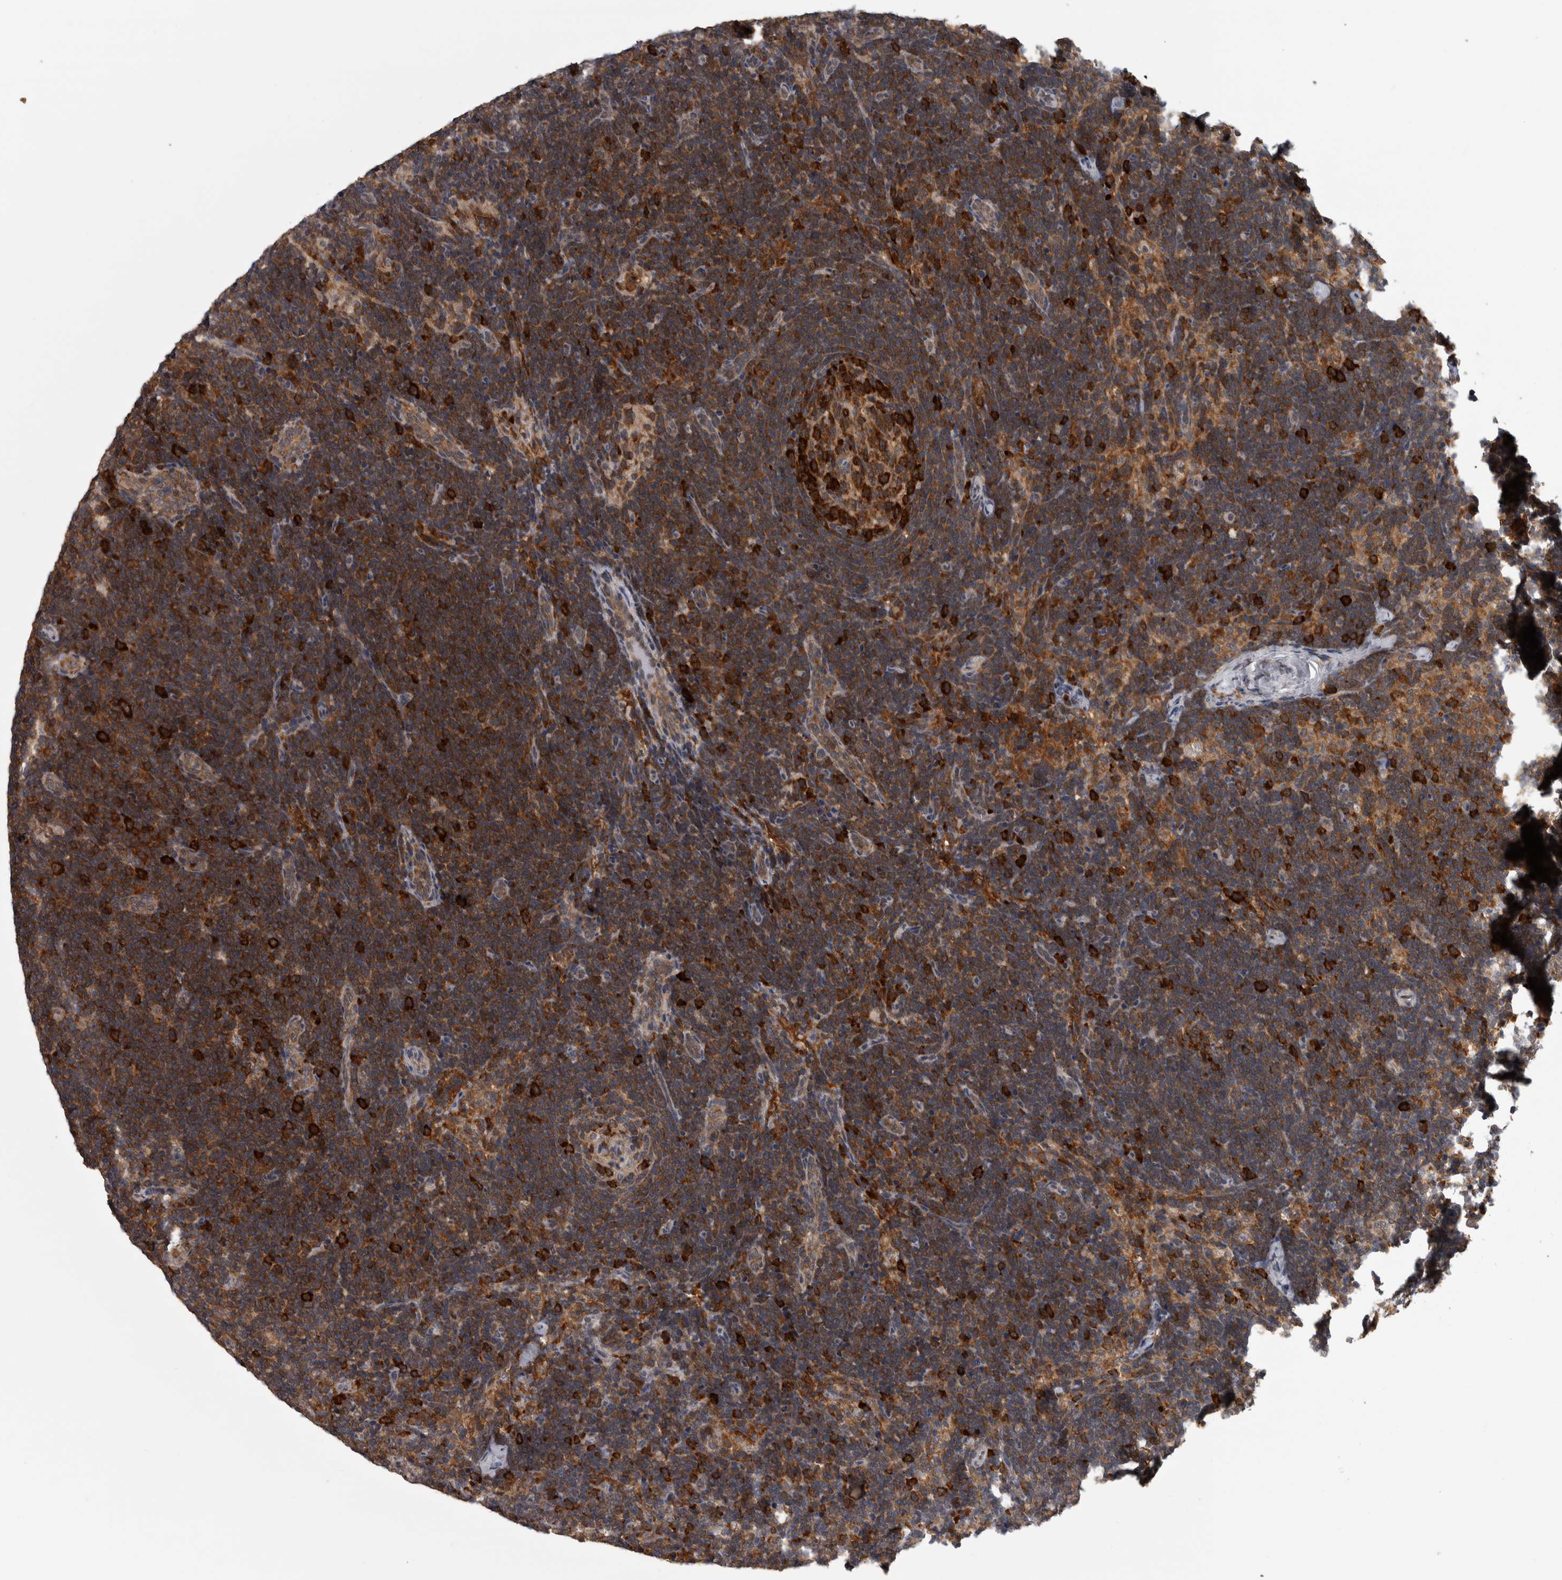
{"staining": {"intensity": "strong", "quantity": ">75%", "location": "cytoplasmic/membranous"}, "tissue": "lymph node", "cell_type": "Germinal center cells", "image_type": "normal", "snomed": [{"axis": "morphology", "description": "Normal tissue, NOS"}, {"axis": "topography", "description": "Lymph node"}], "caption": "A high-resolution histopathology image shows IHC staining of unremarkable lymph node, which exhibits strong cytoplasmic/membranous staining in approximately >75% of germinal center cells.", "gene": "CACYBP", "patient": {"sex": "female", "age": 22}}